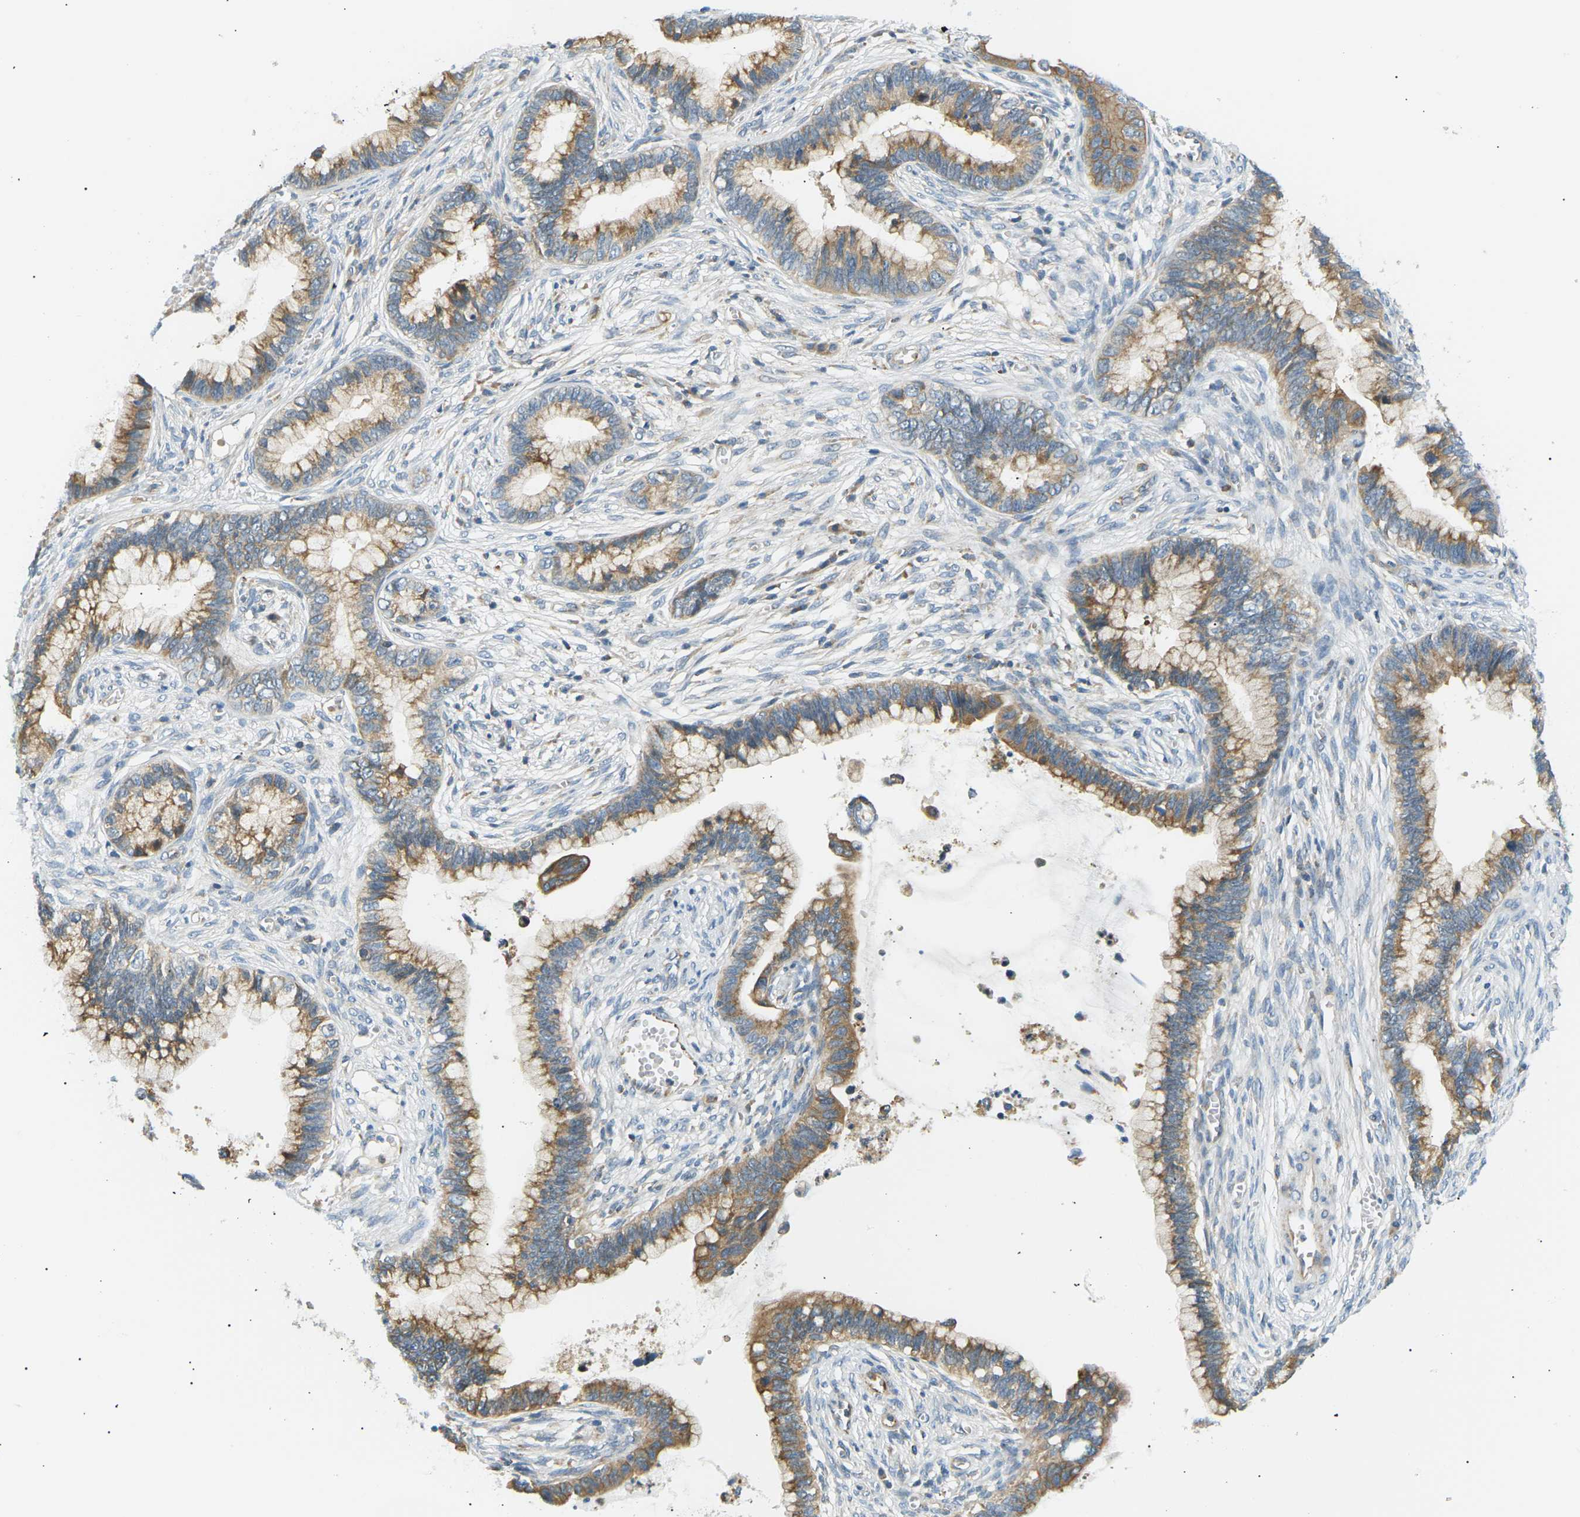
{"staining": {"intensity": "moderate", "quantity": ">75%", "location": "cytoplasmic/membranous"}, "tissue": "cervical cancer", "cell_type": "Tumor cells", "image_type": "cancer", "snomed": [{"axis": "morphology", "description": "Adenocarcinoma, NOS"}, {"axis": "topography", "description": "Cervix"}], "caption": "Cervical cancer stained for a protein demonstrates moderate cytoplasmic/membranous positivity in tumor cells. Nuclei are stained in blue.", "gene": "TBC1D8", "patient": {"sex": "female", "age": 44}}